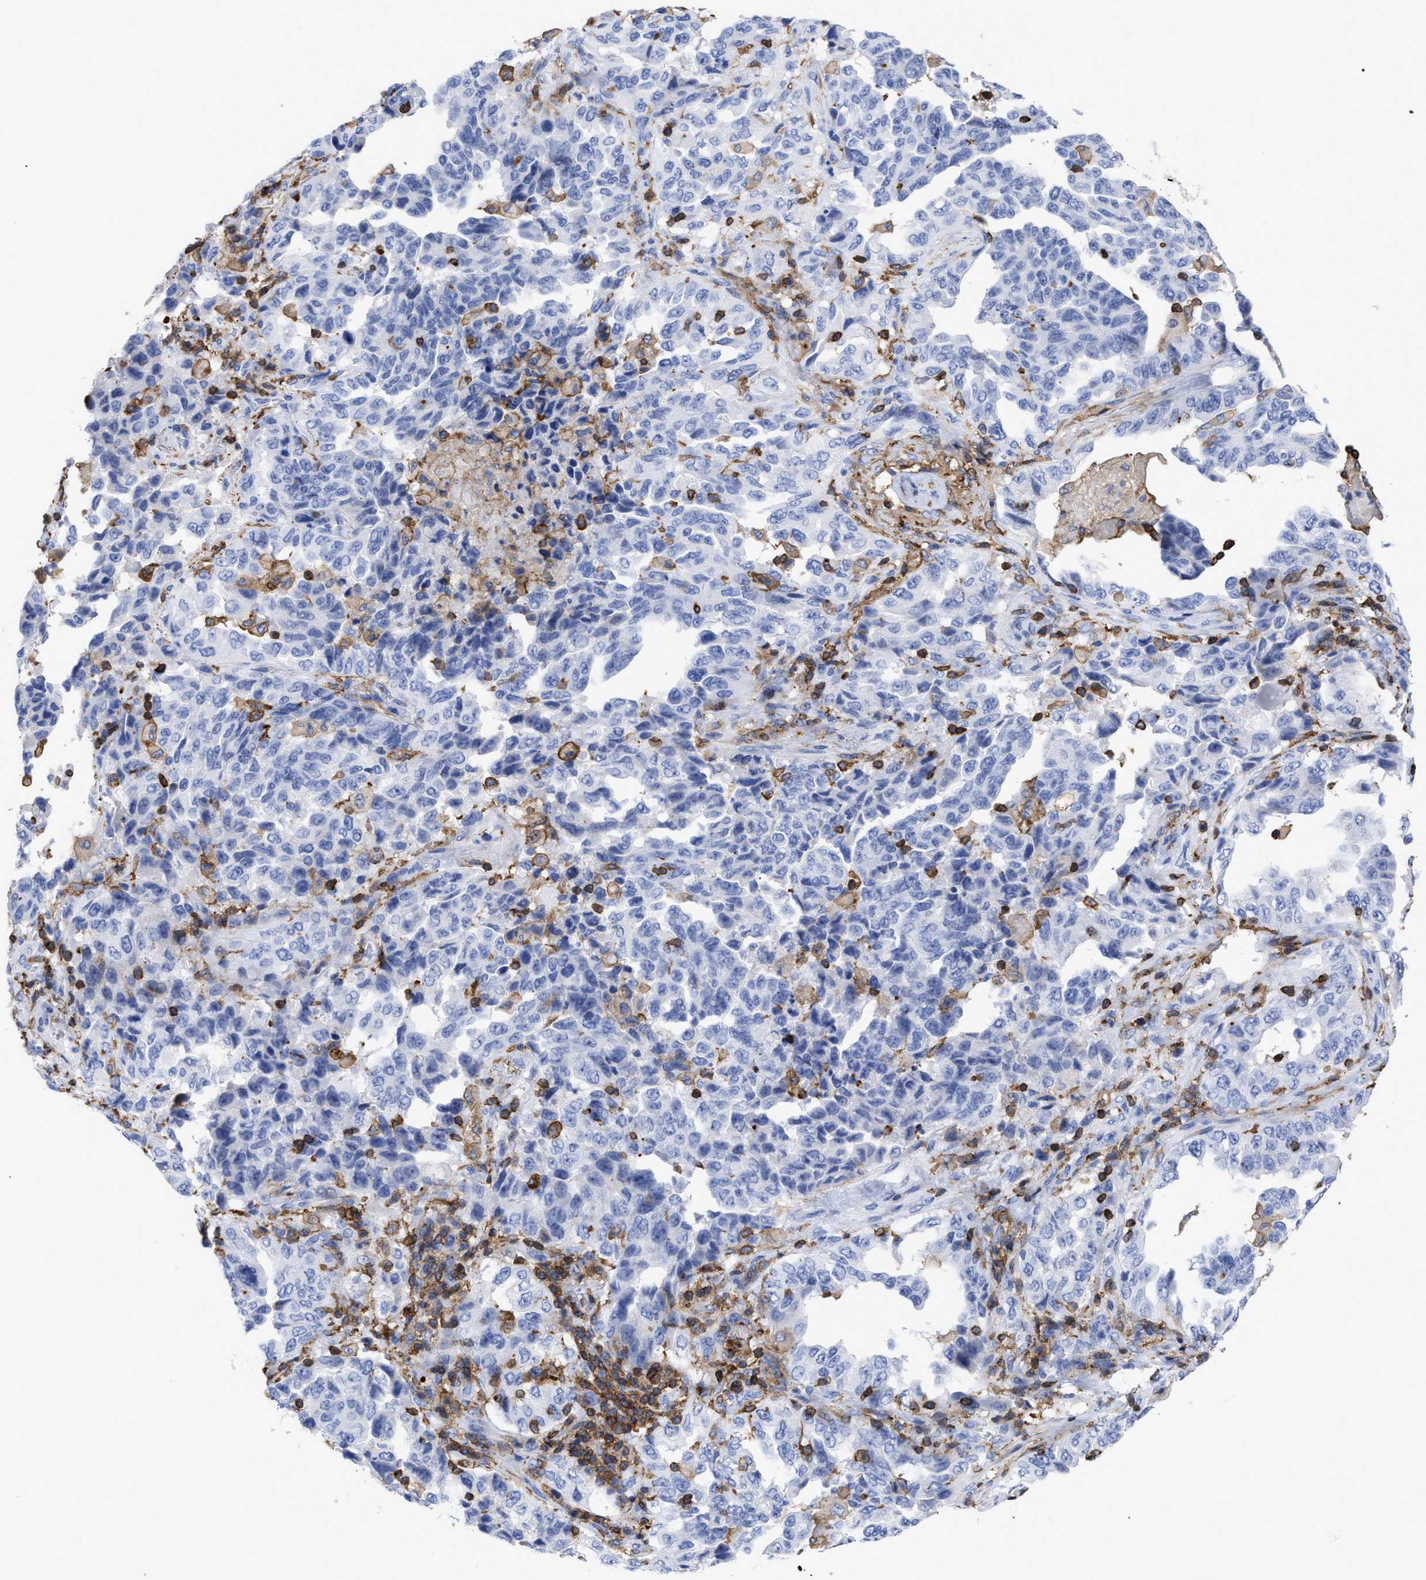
{"staining": {"intensity": "negative", "quantity": "none", "location": "none"}, "tissue": "lung cancer", "cell_type": "Tumor cells", "image_type": "cancer", "snomed": [{"axis": "morphology", "description": "Adenocarcinoma, NOS"}, {"axis": "topography", "description": "Lung"}], "caption": "Human lung cancer (adenocarcinoma) stained for a protein using immunohistochemistry displays no expression in tumor cells.", "gene": "HCLS1", "patient": {"sex": "female", "age": 51}}